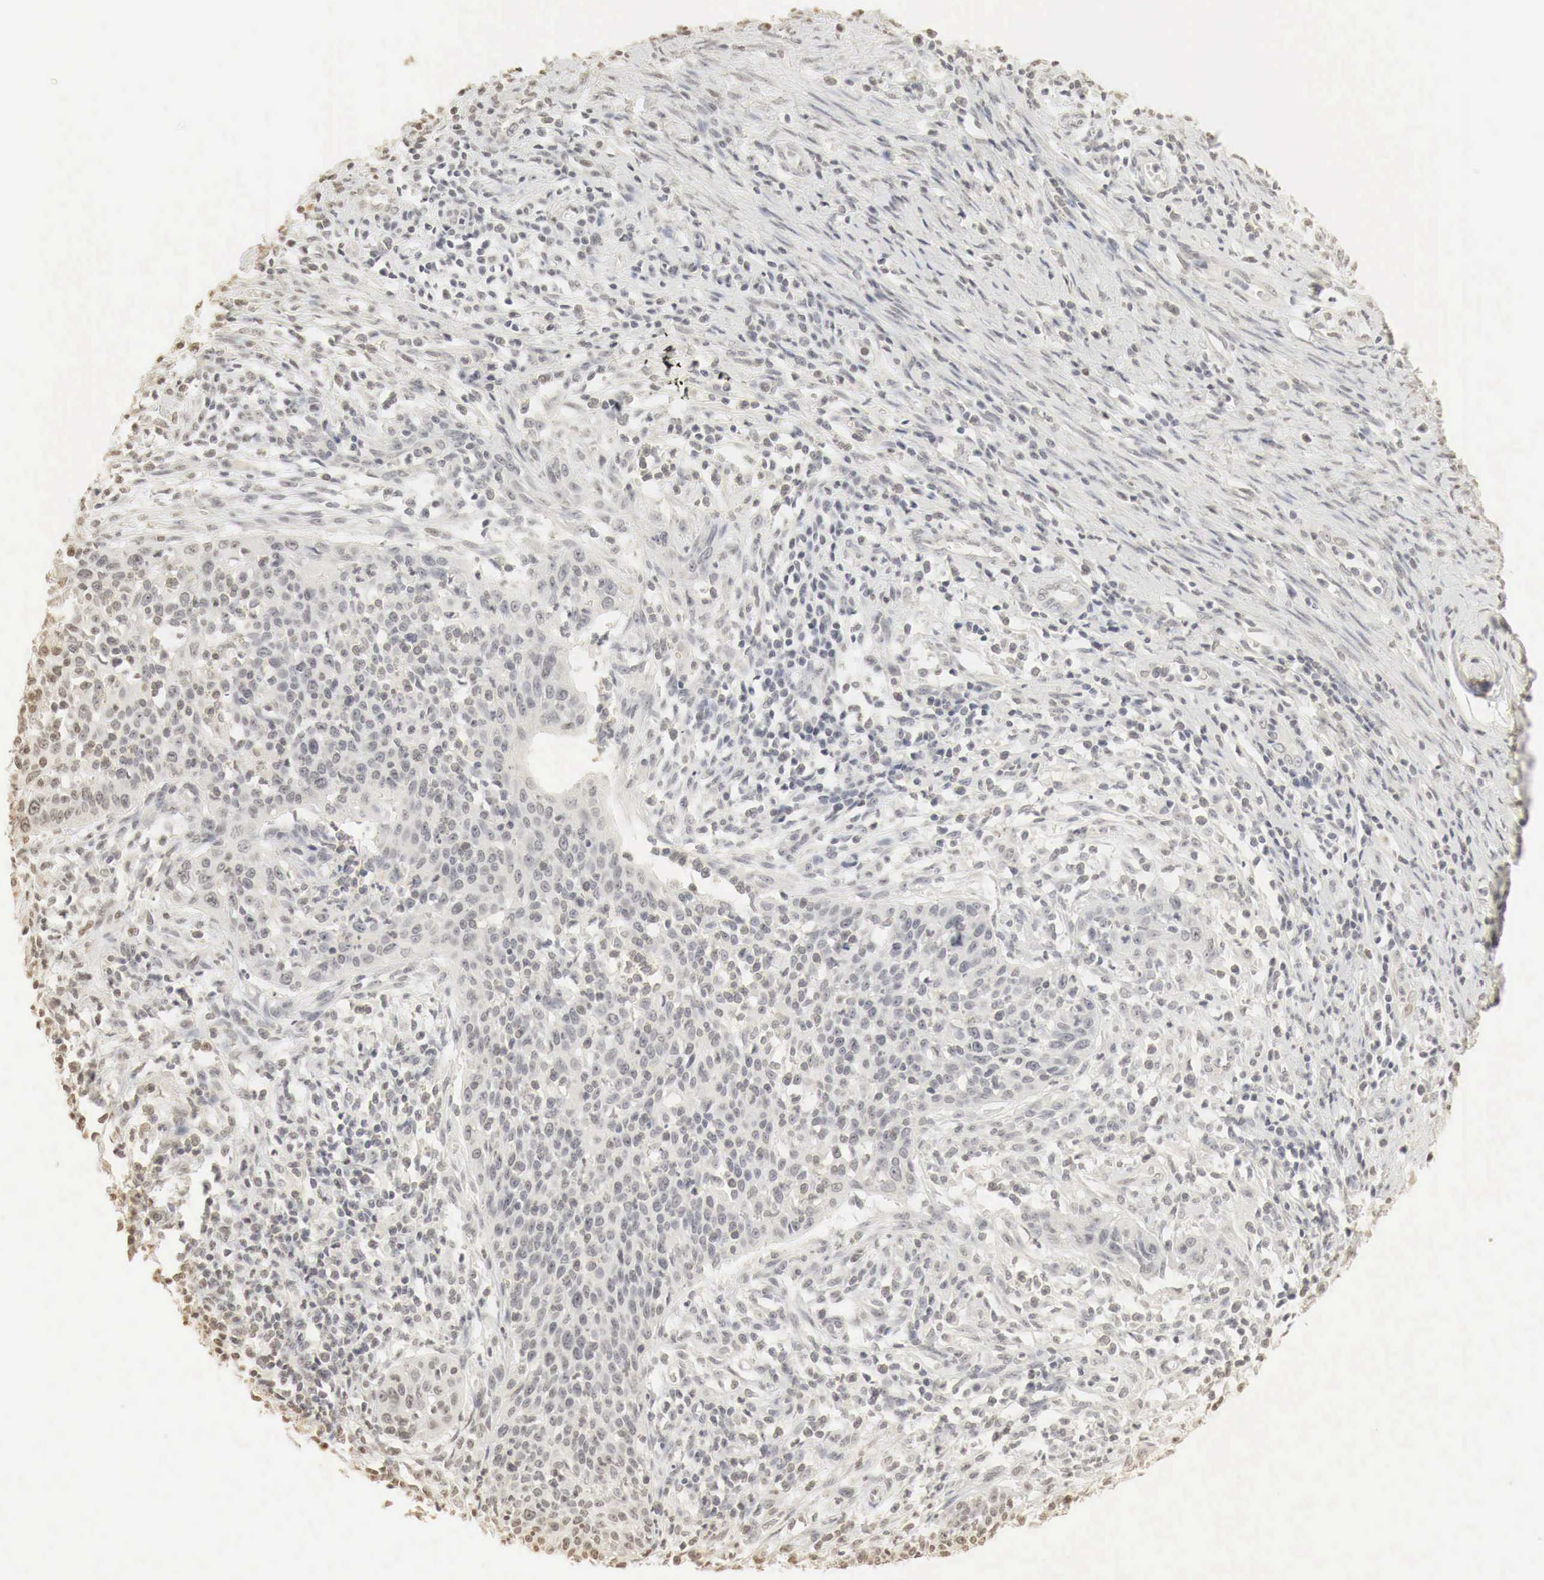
{"staining": {"intensity": "negative", "quantity": "none", "location": "none"}, "tissue": "cervical cancer", "cell_type": "Tumor cells", "image_type": "cancer", "snomed": [{"axis": "morphology", "description": "Squamous cell carcinoma, NOS"}, {"axis": "topography", "description": "Cervix"}], "caption": "Squamous cell carcinoma (cervical) was stained to show a protein in brown. There is no significant positivity in tumor cells.", "gene": "ERBB4", "patient": {"sex": "female", "age": 41}}